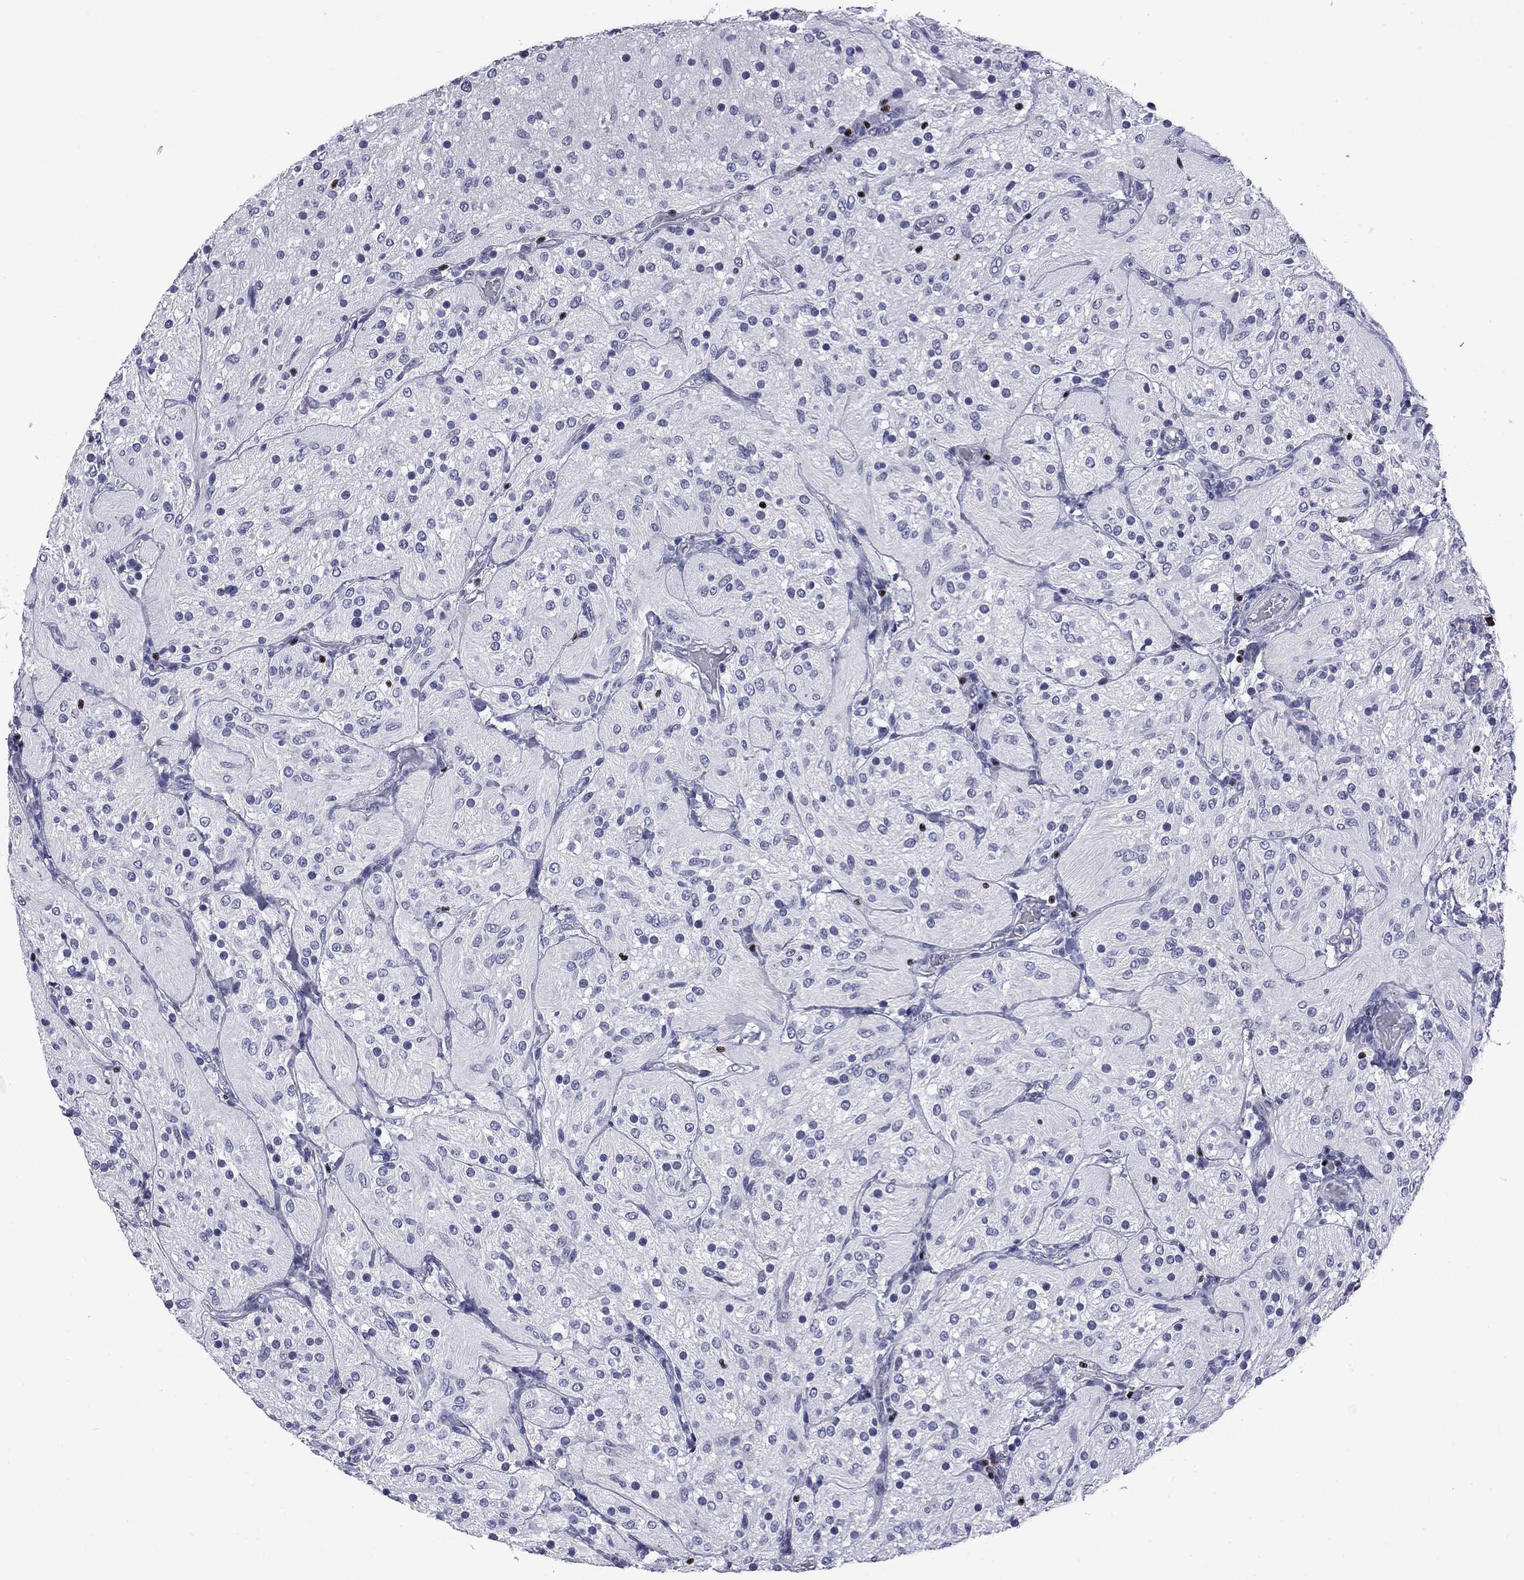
{"staining": {"intensity": "negative", "quantity": "none", "location": "none"}, "tissue": "glioma", "cell_type": "Tumor cells", "image_type": "cancer", "snomed": [{"axis": "morphology", "description": "Glioma, malignant, Low grade"}, {"axis": "topography", "description": "Brain"}], "caption": "Immunohistochemical staining of human glioma exhibits no significant positivity in tumor cells.", "gene": "IKZF3", "patient": {"sex": "male", "age": 3}}